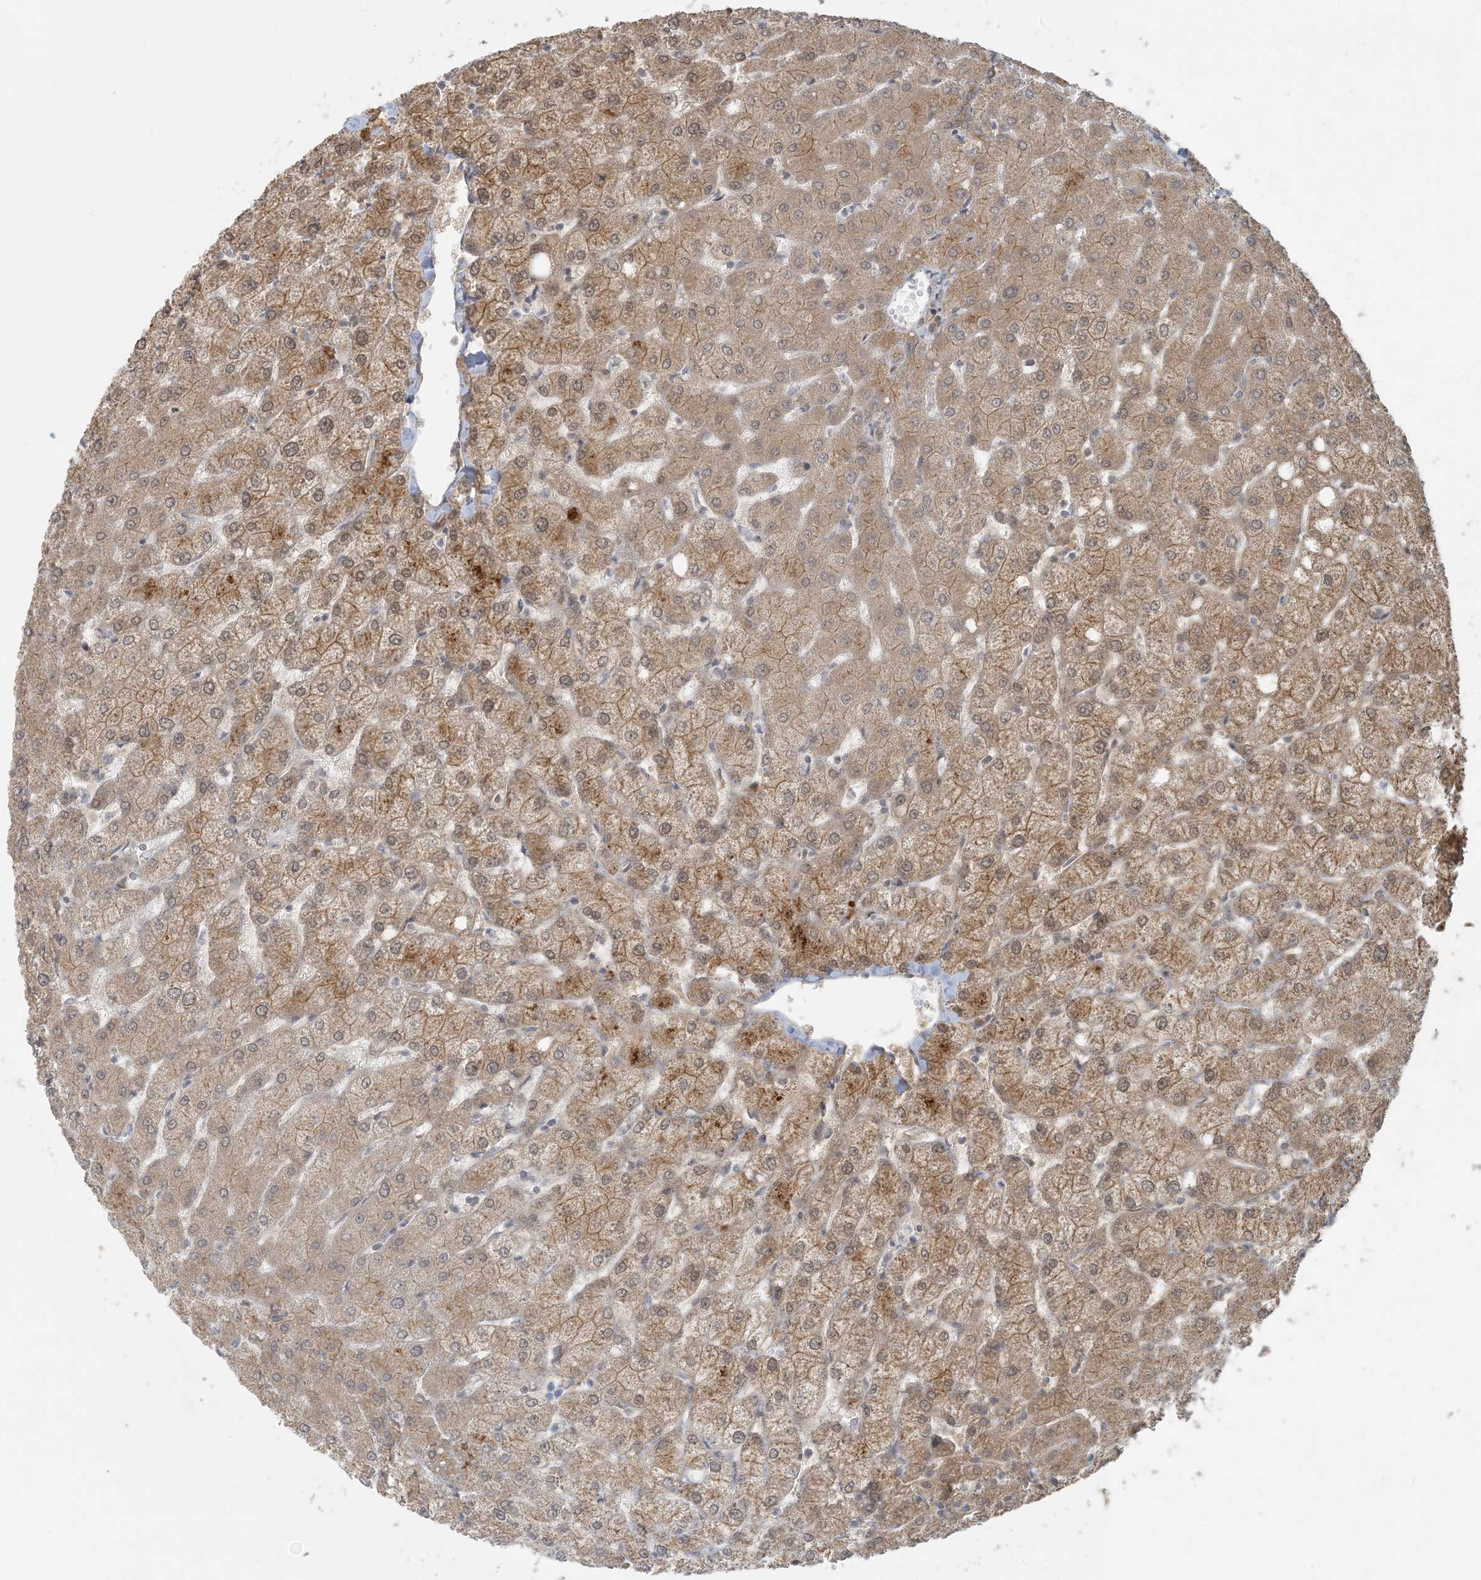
{"staining": {"intensity": "weak", "quantity": "<25%", "location": "cytoplasmic/membranous"}, "tissue": "liver", "cell_type": "Cholangiocytes", "image_type": "normal", "snomed": [{"axis": "morphology", "description": "Normal tissue, NOS"}, {"axis": "topography", "description": "Liver"}], "caption": "IHC of normal human liver displays no expression in cholangiocytes.", "gene": "BCORL1", "patient": {"sex": "female", "age": 54}}